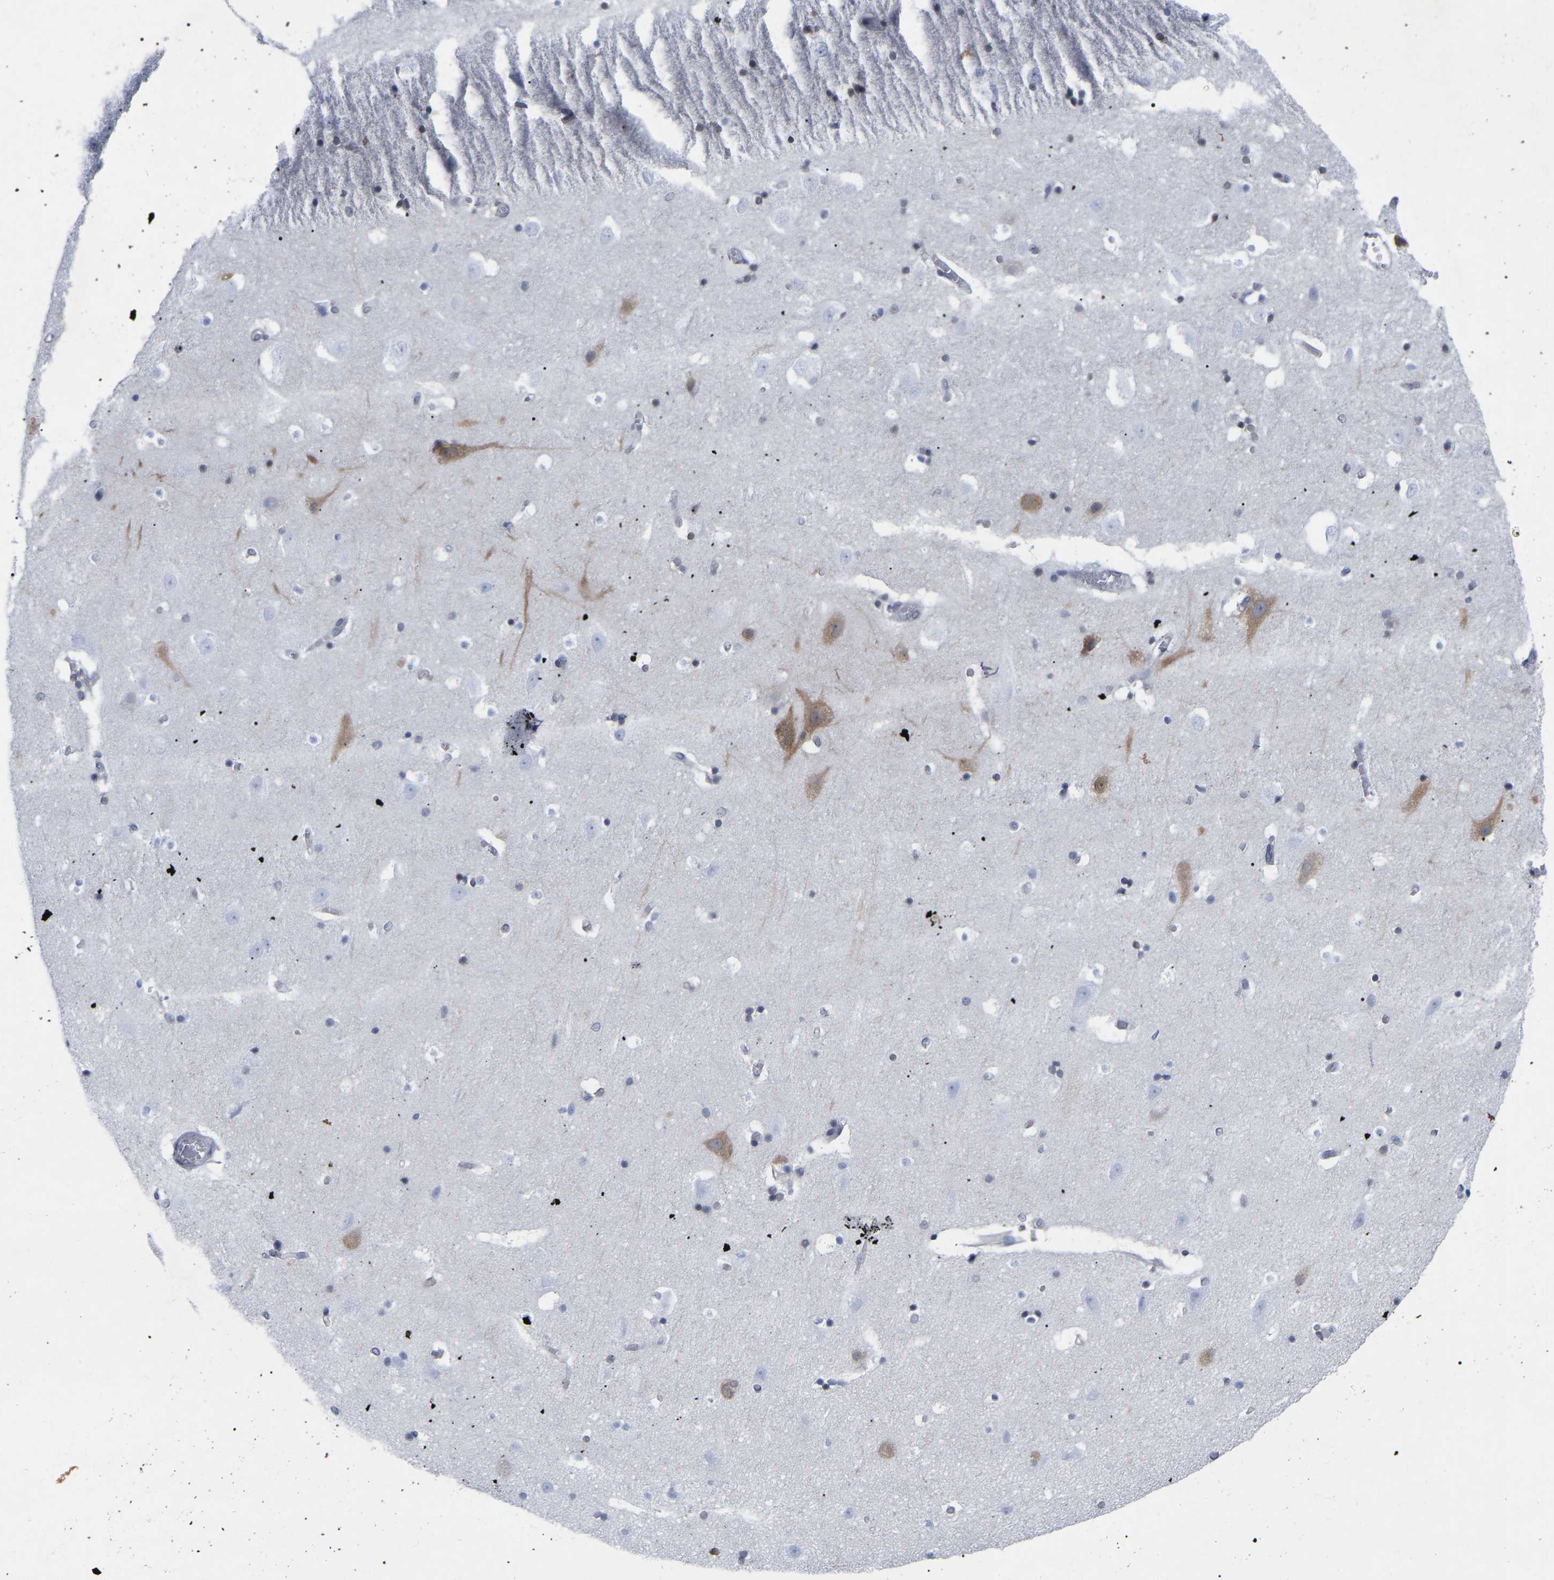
{"staining": {"intensity": "negative", "quantity": "none", "location": "none"}, "tissue": "hippocampus", "cell_type": "Glial cells", "image_type": "normal", "snomed": [{"axis": "morphology", "description": "Normal tissue, NOS"}, {"axis": "topography", "description": "Hippocampus"}], "caption": "DAB (3,3'-diaminobenzidine) immunohistochemical staining of normal hippocampus reveals no significant positivity in glial cells. The staining was performed using DAB to visualize the protein expression in brown, while the nuclei were stained in blue with hematoxylin (Magnification: 20x).", "gene": "UBE4B", "patient": {"sex": "male", "age": 45}}